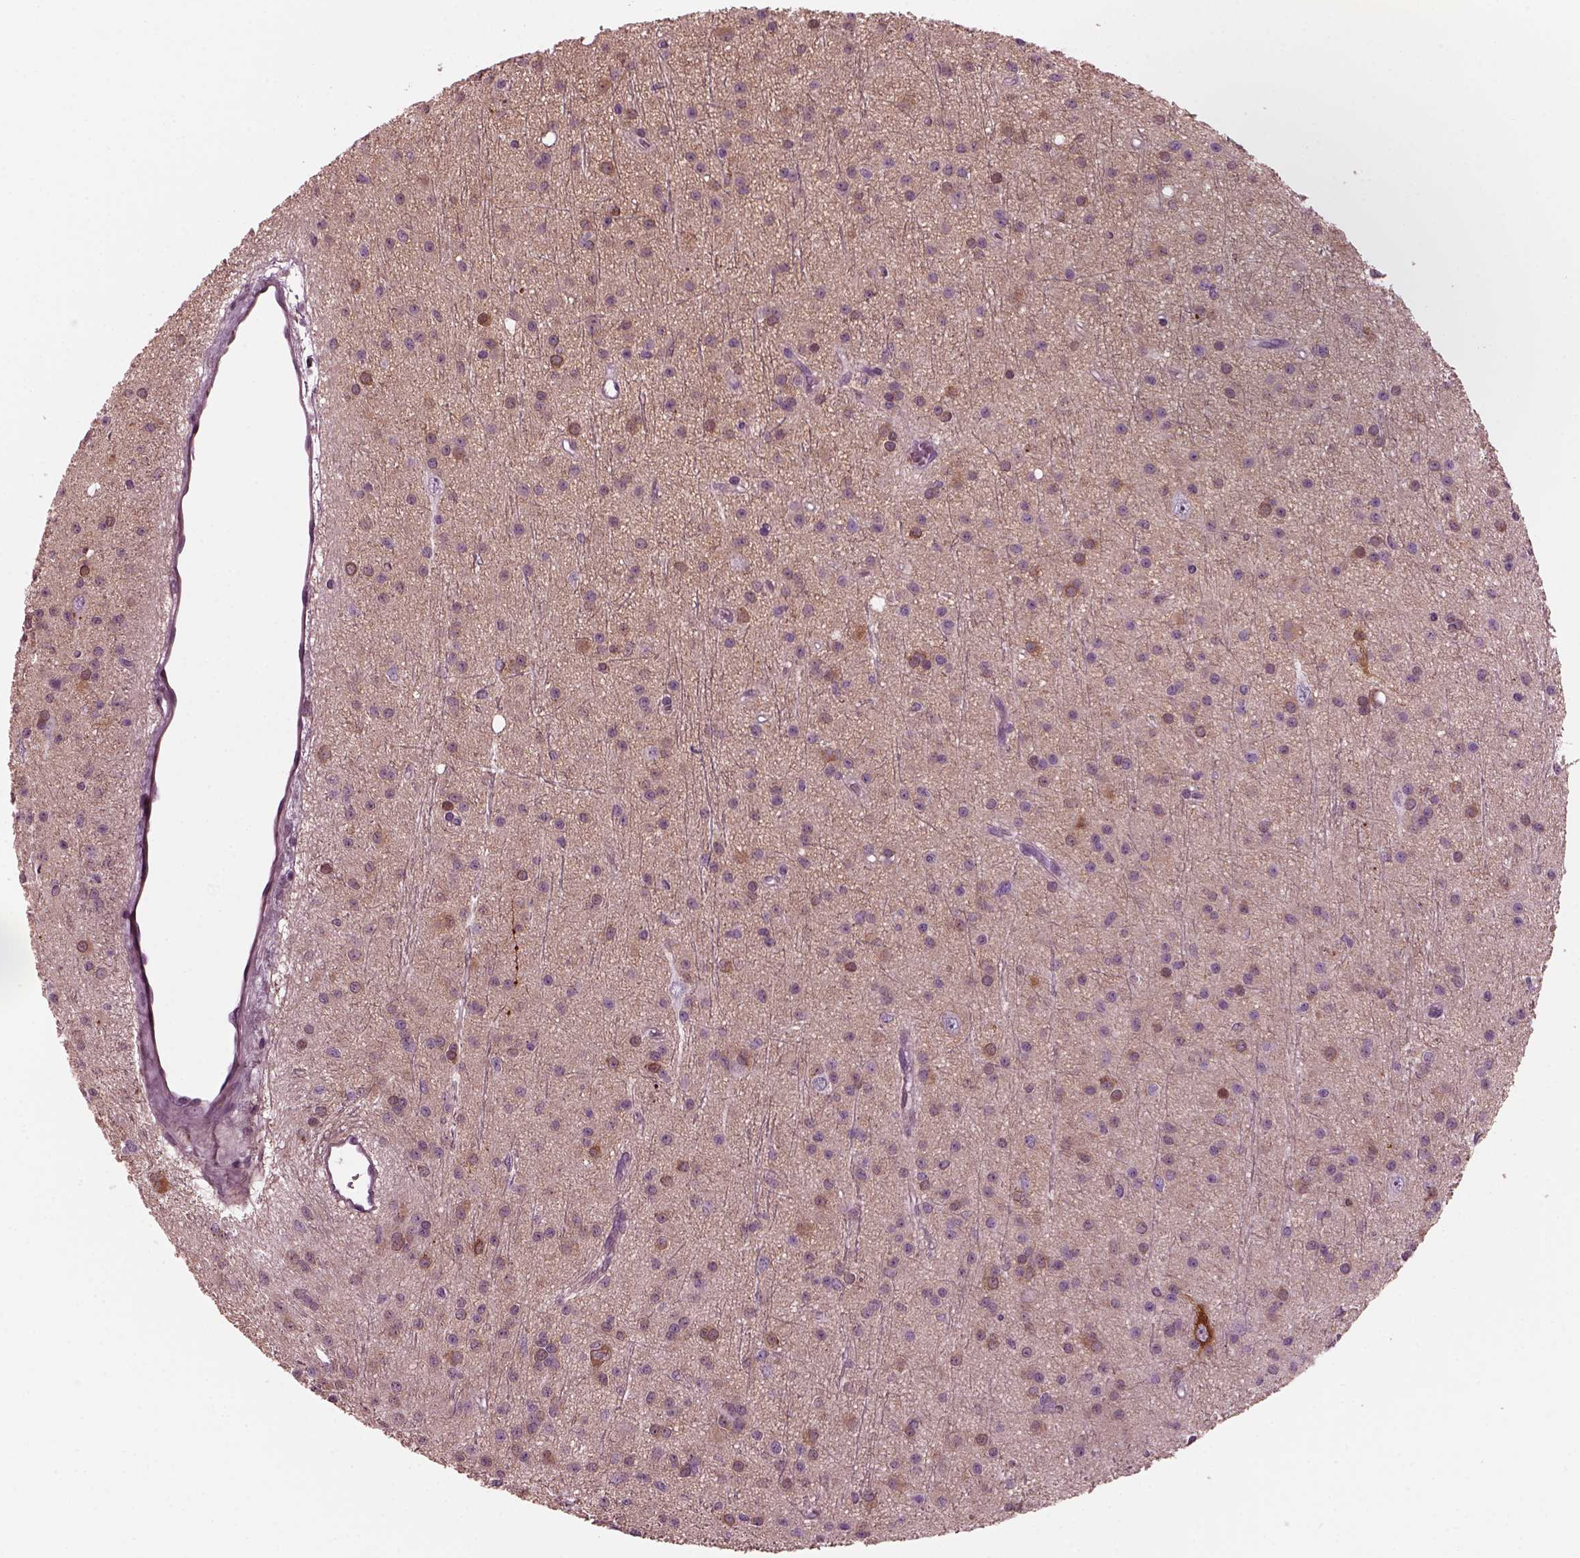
{"staining": {"intensity": "negative", "quantity": "none", "location": "none"}, "tissue": "glioma", "cell_type": "Tumor cells", "image_type": "cancer", "snomed": [{"axis": "morphology", "description": "Glioma, malignant, Low grade"}, {"axis": "topography", "description": "Brain"}], "caption": "This is an immunohistochemistry (IHC) image of glioma. There is no positivity in tumor cells.", "gene": "GDF11", "patient": {"sex": "male", "age": 27}}